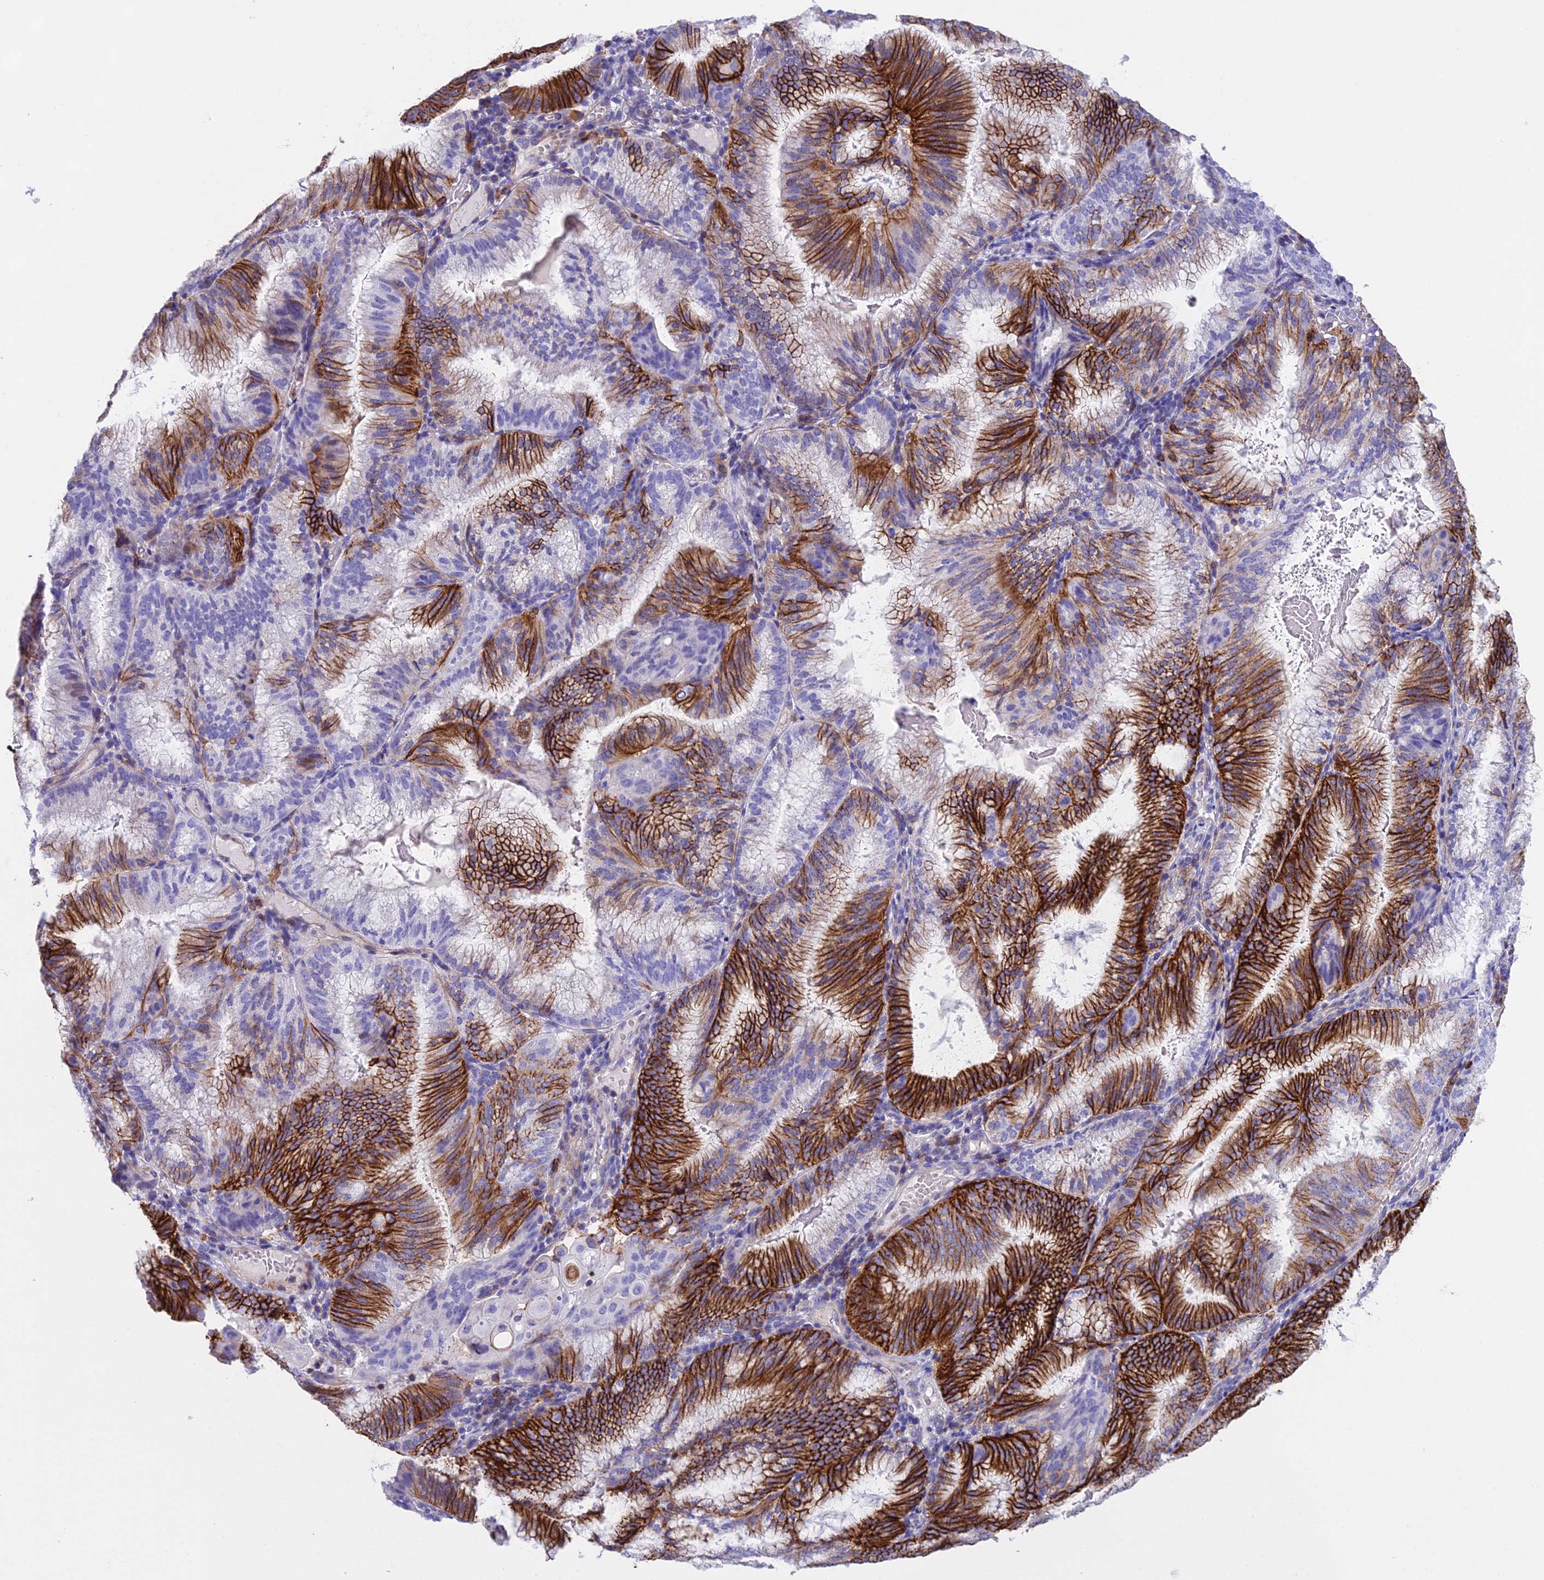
{"staining": {"intensity": "strong", "quantity": "25%-75%", "location": "cytoplasmic/membranous"}, "tissue": "endometrial cancer", "cell_type": "Tumor cells", "image_type": "cancer", "snomed": [{"axis": "morphology", "description": "Adenocarcinoma, NOS"}, {"axis": "topography", "description": "Endometrium"}], "caption": "This is a photomicrograph of immunohistochemistry staining of endometrial cancer, which shows strong expression in the cytoplasmic/membranous of tumor cells.", "gene": "OR1Q1", "patient": {"sex": "female", "age": 49}}